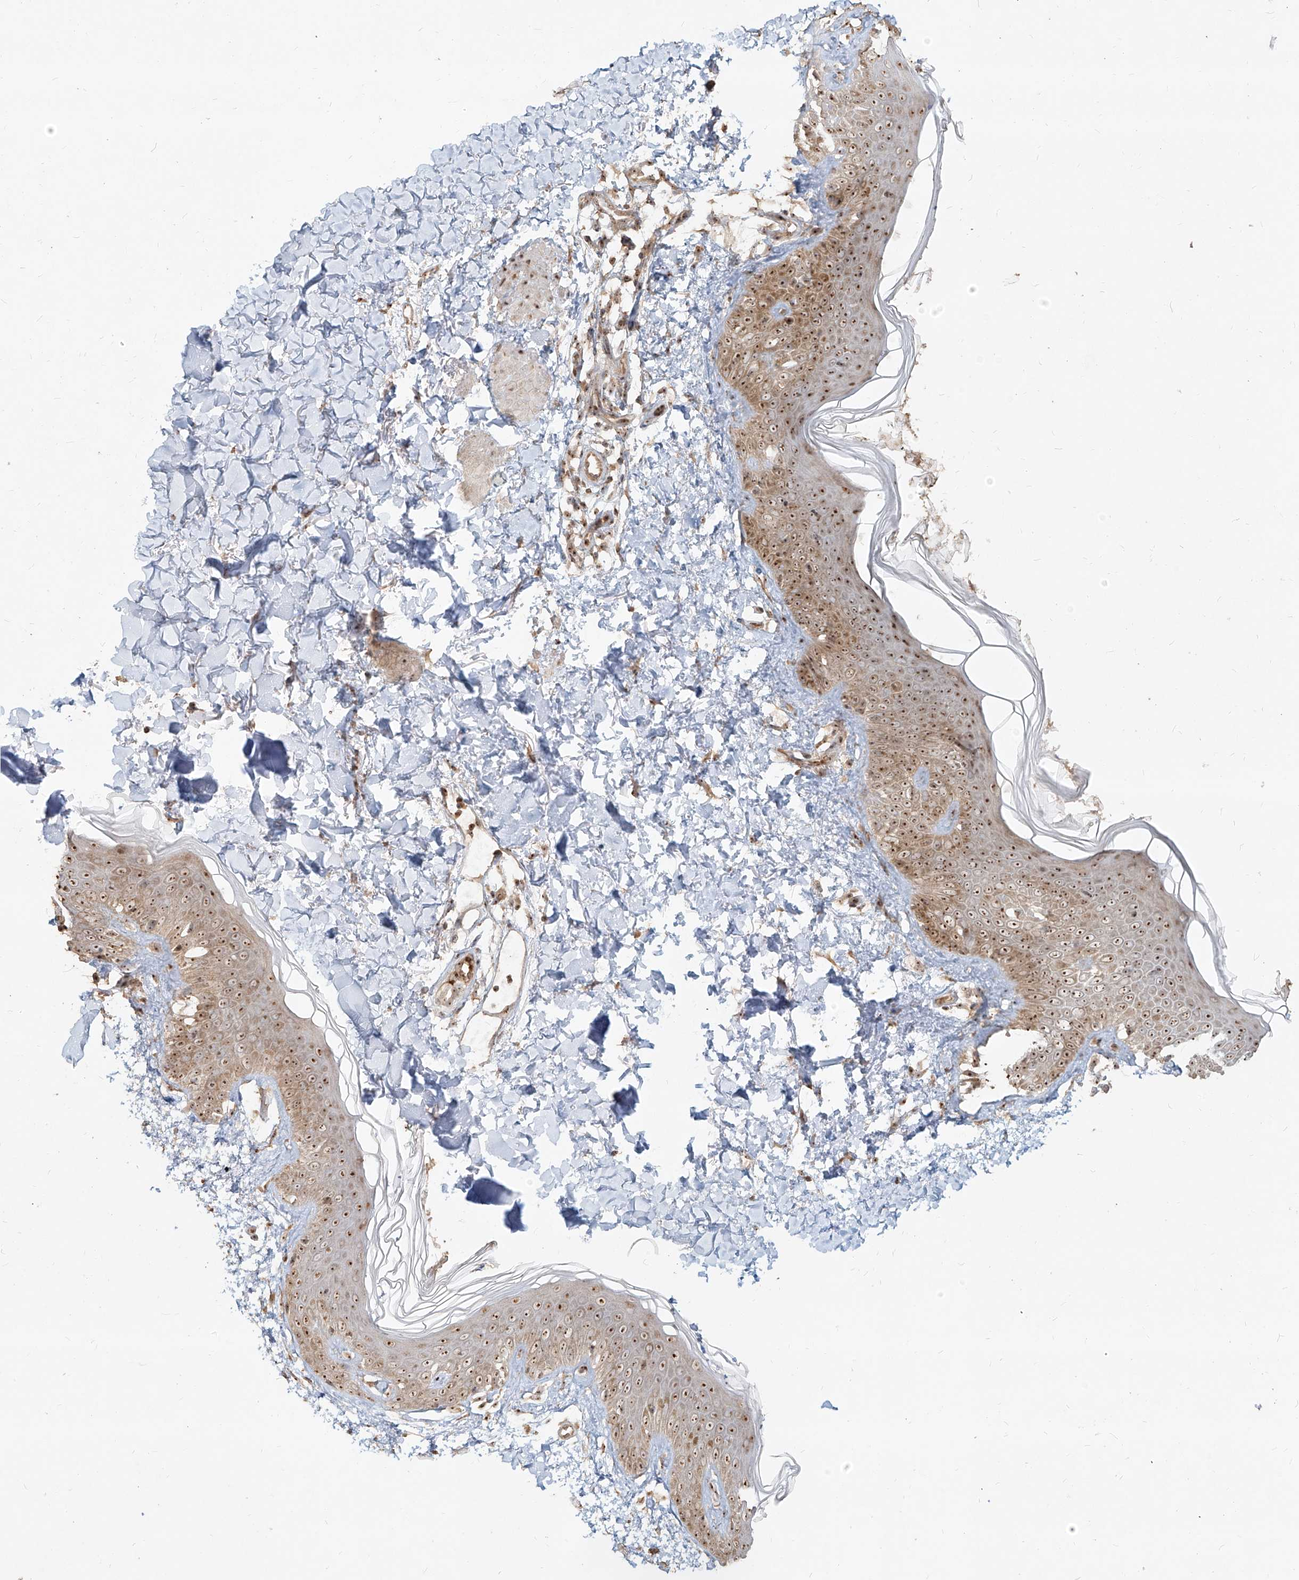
{"staining": {"intensity": "moderate", "quantity": ">75%", "location": "cytoplasmic/membranous,nuclear"}, "tissue": "skin", "cell_type": "Fibroblasts", "image_type": "normal", "snomed": [{"axis": "morphology", "description": "Normal tissue, NOS"}, {"axis": "topography", "description": "Skin"}], "caption": "Protein staining of benign skin reveals moderate cytoplasmic/membranous,nuclear positivity in about >75% of fibroblasts.", "gene": "BYSL", "patient": {"sex": "male", "age": 37}}